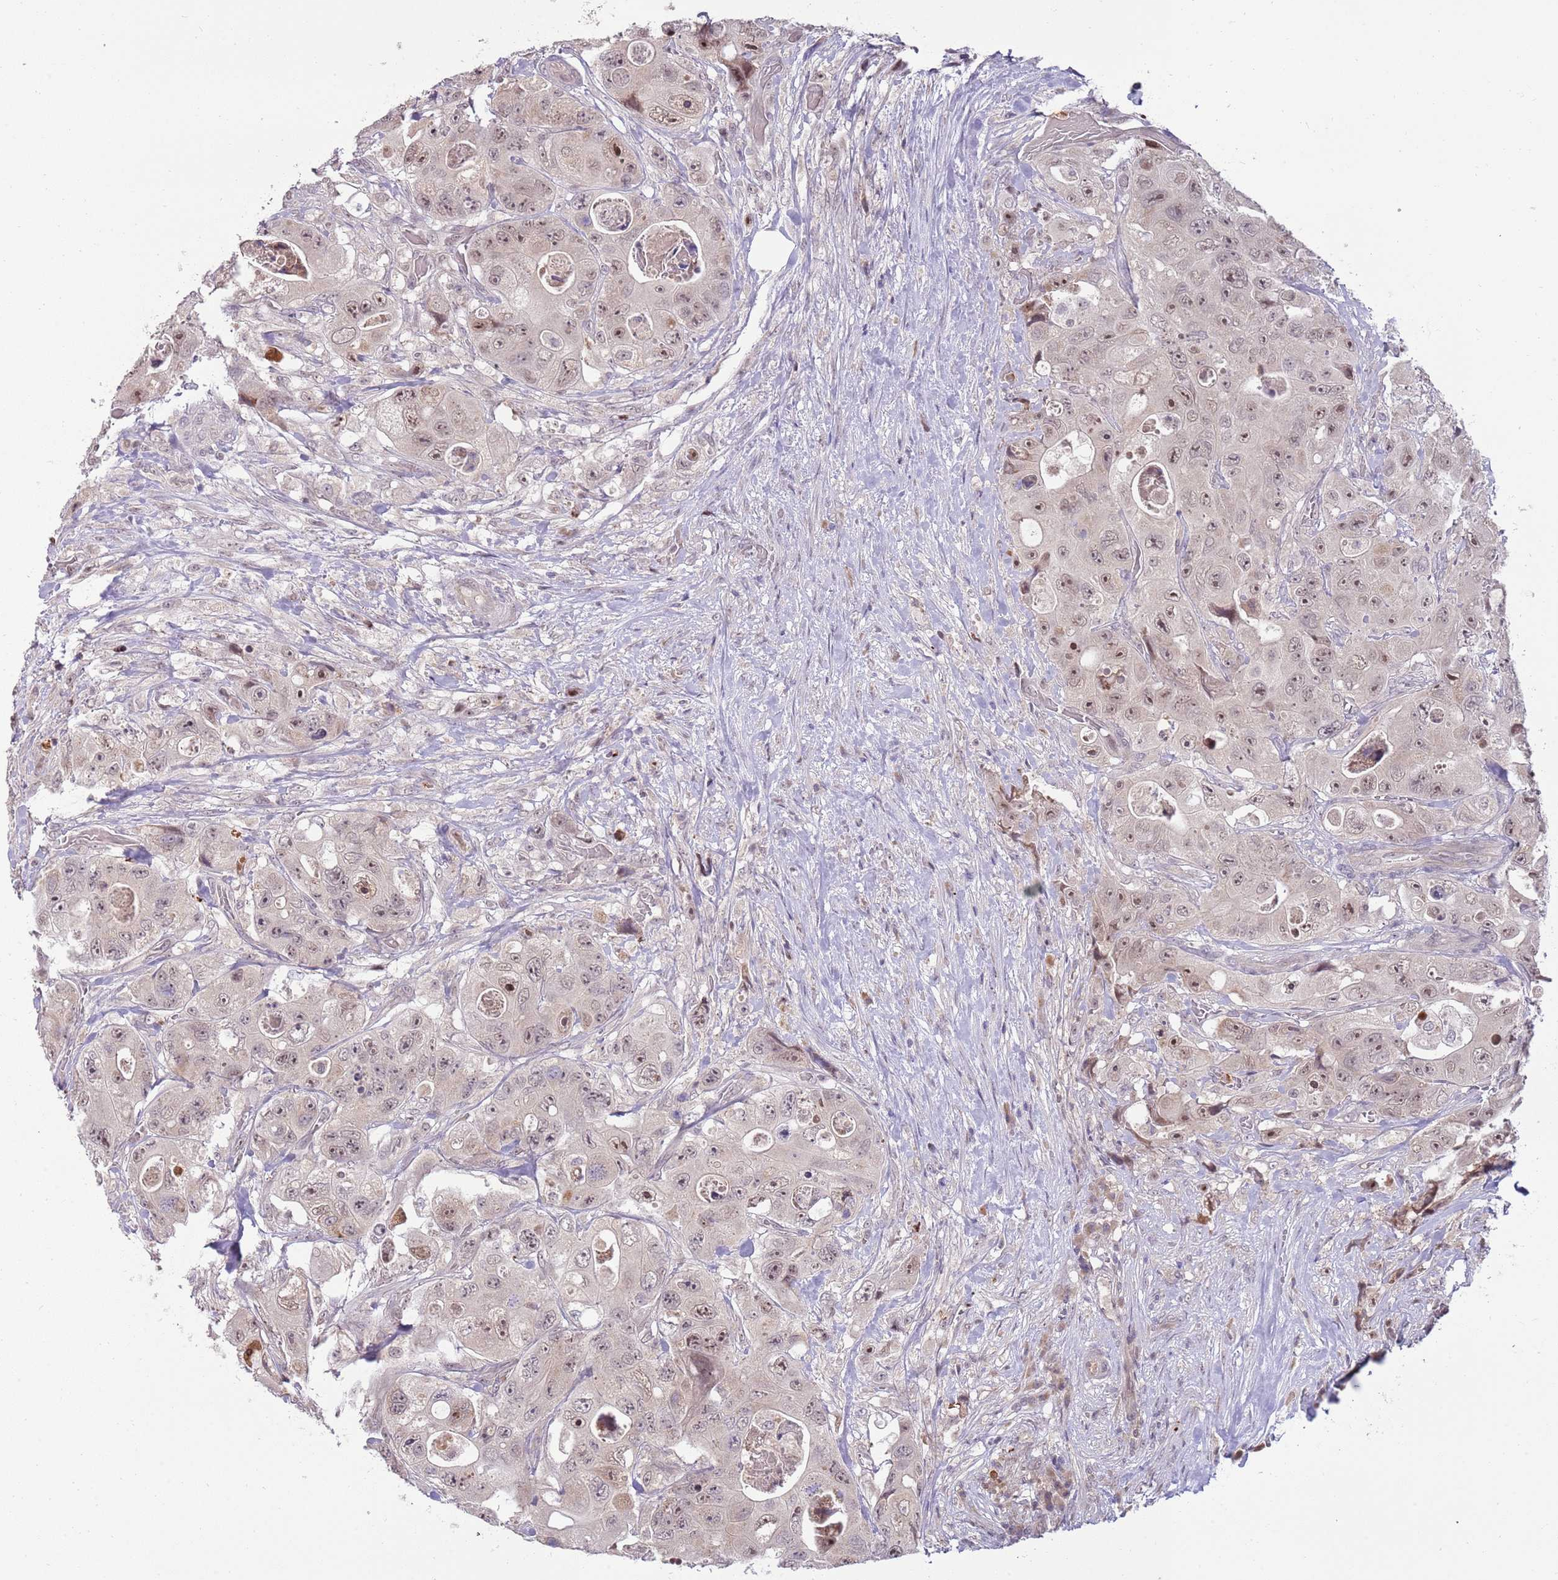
{"staining": {"intensity": "moderate", "quantity": ">75%", "location": "nuclear"}, "tissue": "colorectal cancer", "cell_type": "Tumor cells", "image_type": "cancer", "snomed": [{"axis": "morphology", "description": "Adenocarcinoma, NOS"}, {"axis": "topography", "description": "Colon"}], "caption": "This photomicrograph shows adenocarcinoma (colorectal) stained with IHC to label a protein in brown. The nuclear of tumor cells show moderate positivity for the protein. Nuclei are counter-stained blue.", "gene": "NBPF6", "patient": {"sex": "female", "age": 46}}